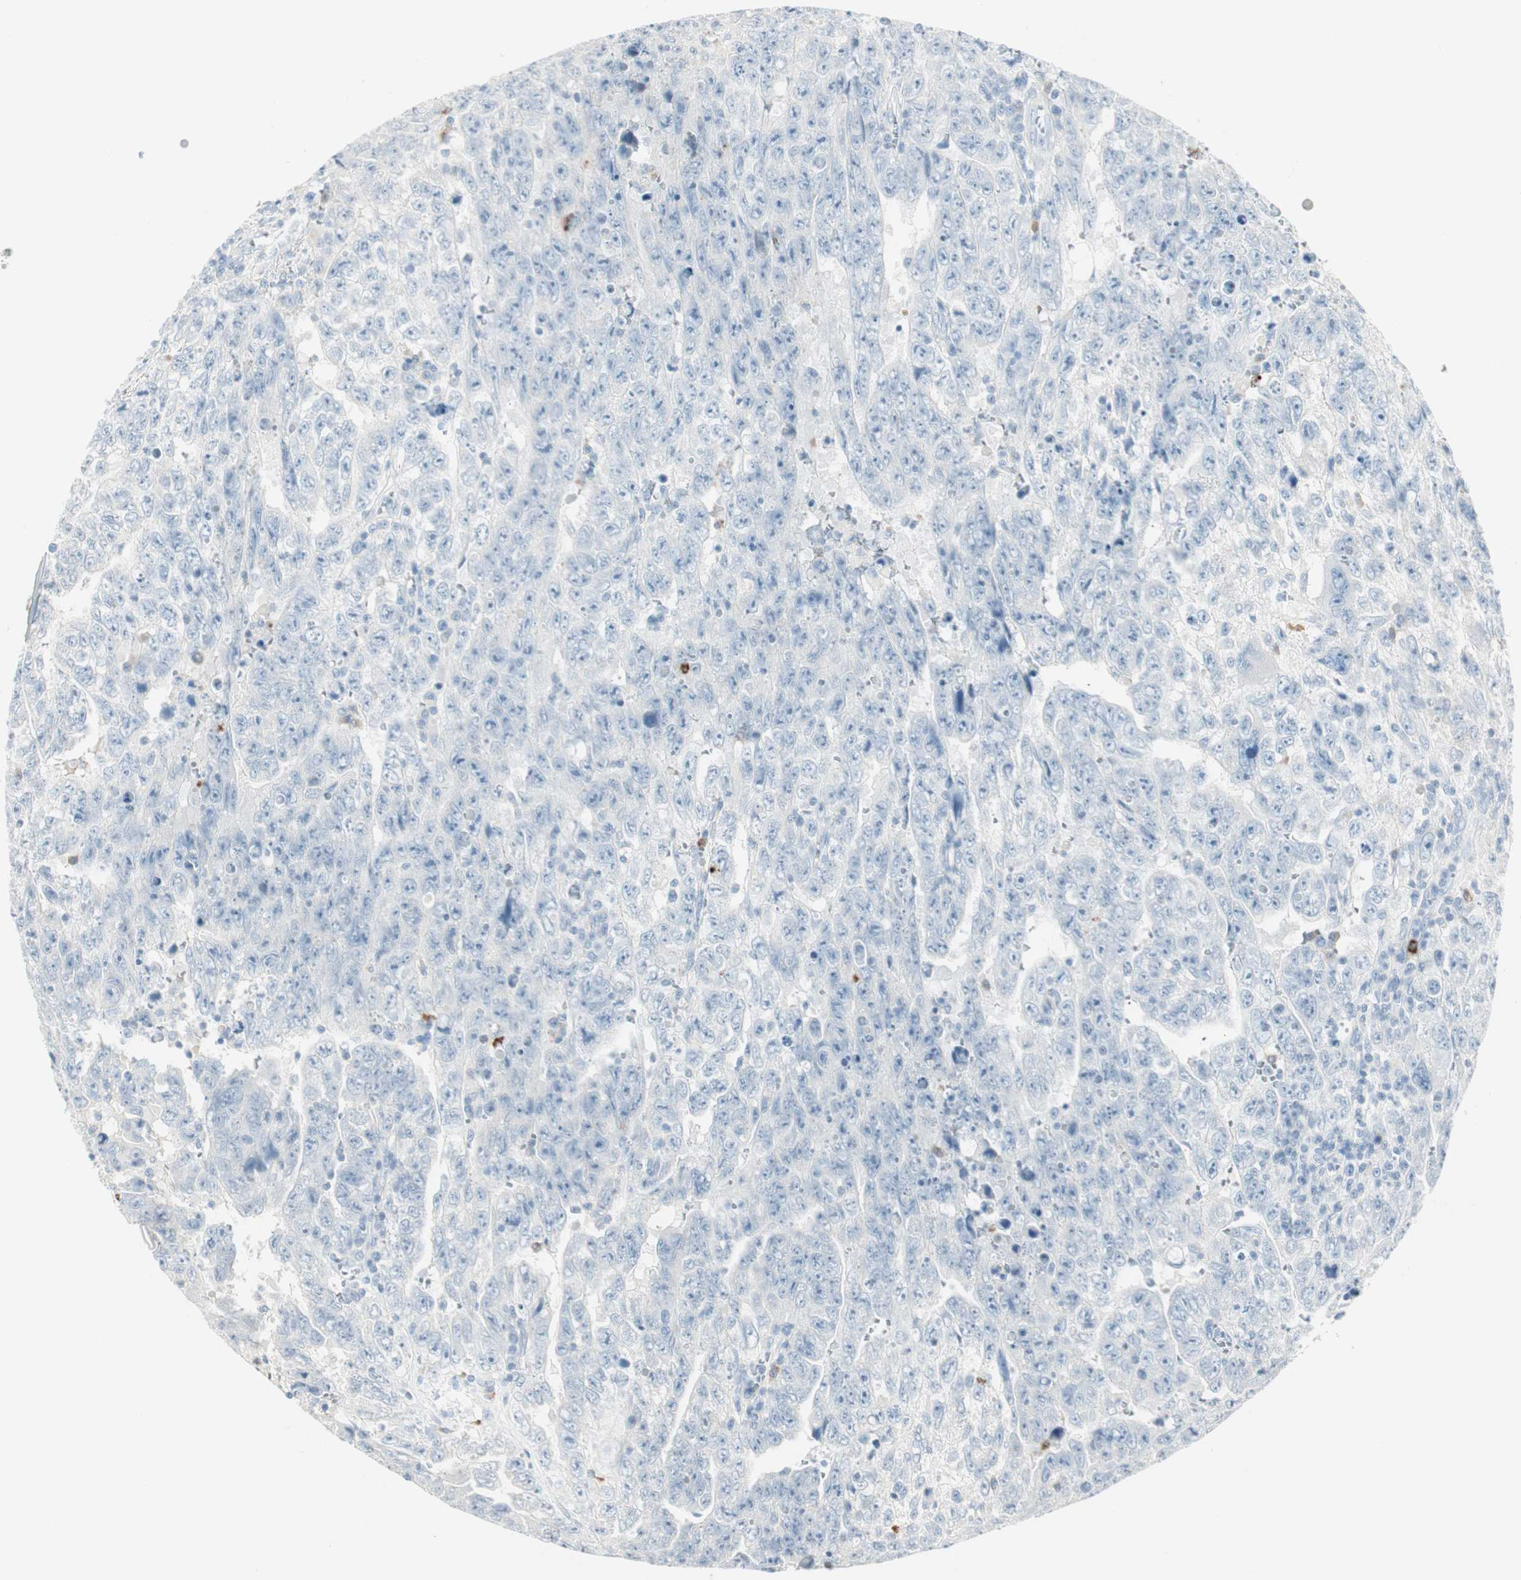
{"staining": {"intensity": "negative", "quantity": "none", "location": "none"}, "tissue": "testis cancer", "cell_type": "Tumor cells", "image_type": "cancer", "snomed": [{"axis": "morphology", "description": "Carcinoma, Embryonal, NOS"}, {"axis": "topography", "description": "Testis"}], "caption": "The micrograph displays no significant staining in tumor cells of testis embryonal carcinoma.", "gene": "PRTN3", "patient": {"sex": "male", "age": 28}}